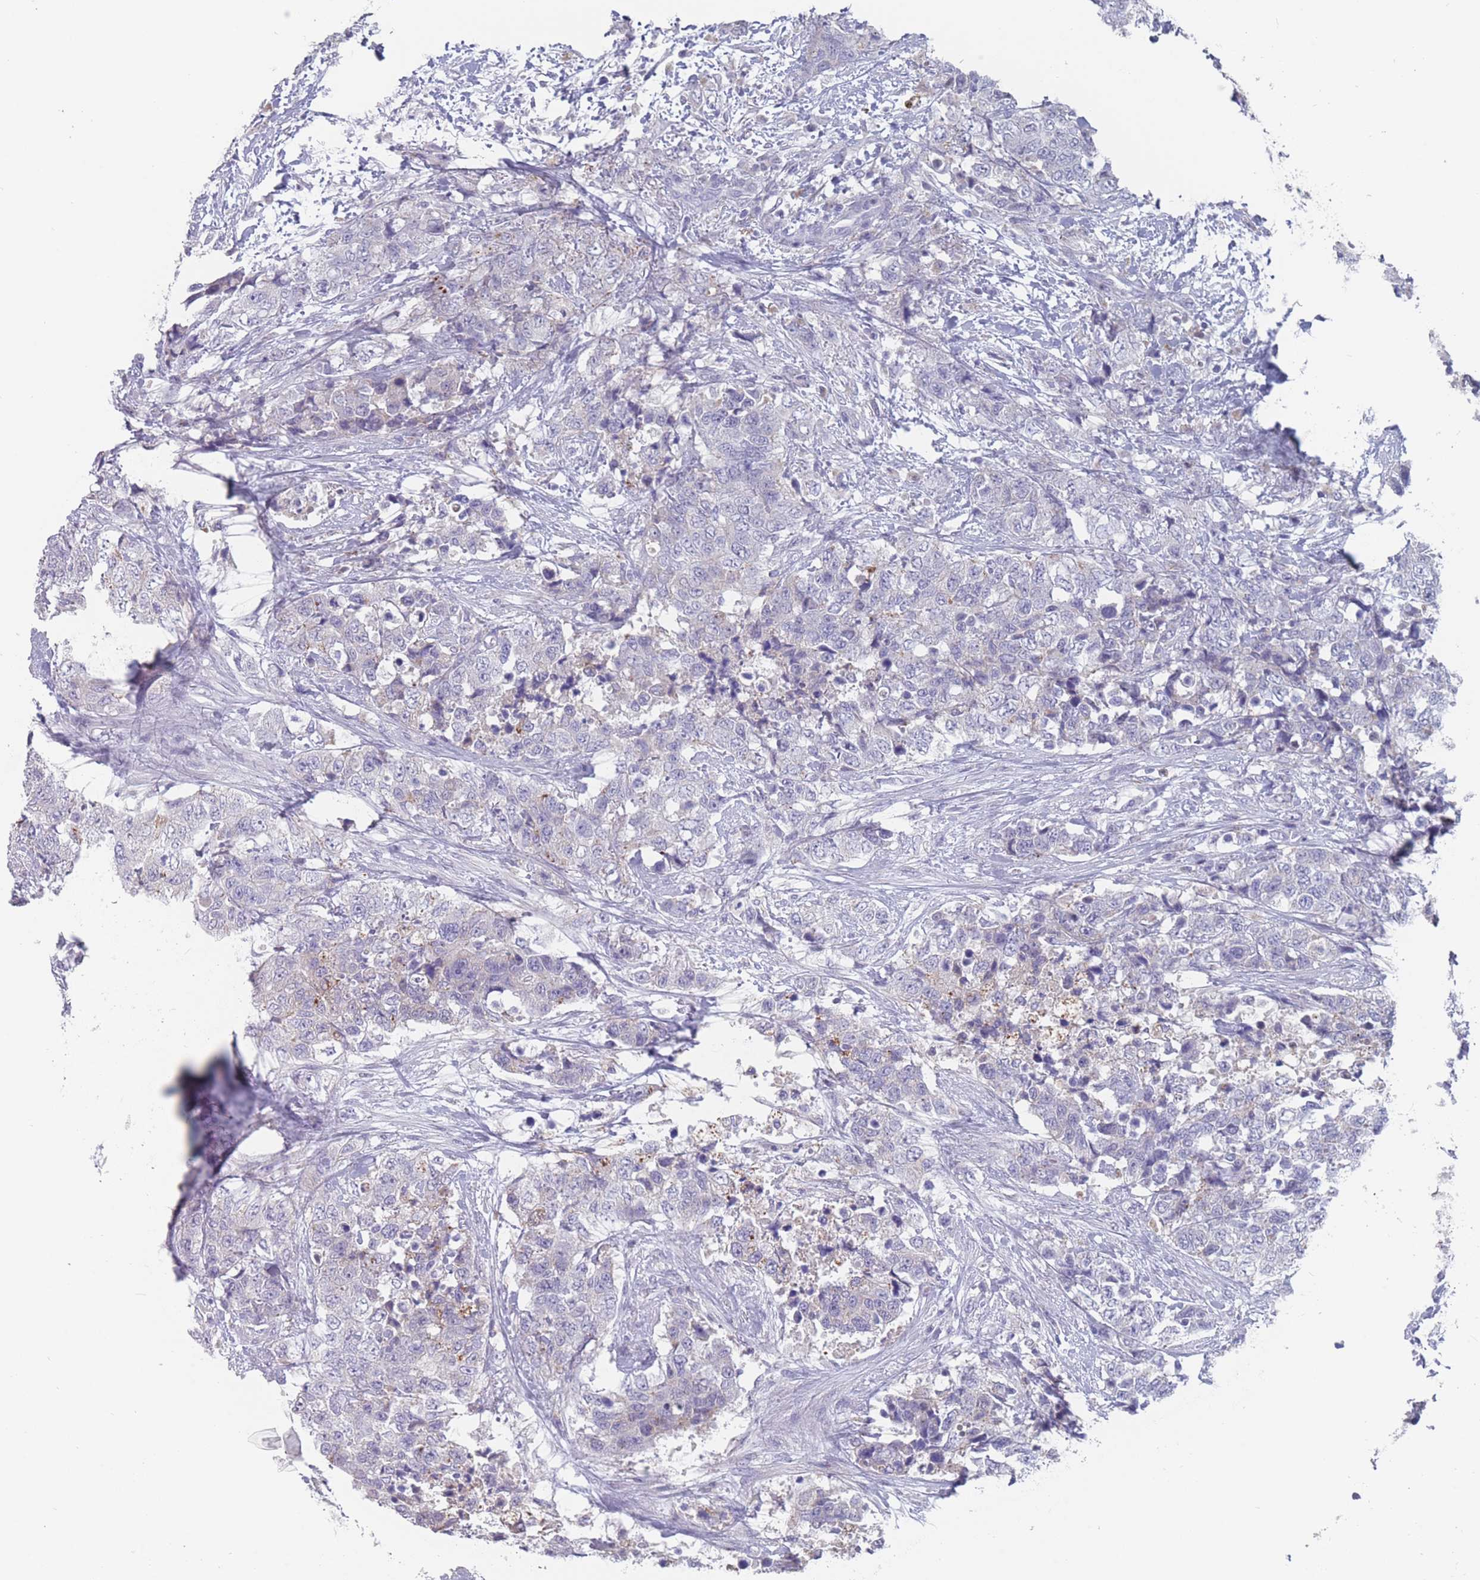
{"staining": {"intensity": "negative", "quantity": "none", "location": "none"}, "tissue": "urothelial cancer", "cell_type": "Tumor cells", "image_type": "cancer", "snomed": [{"axis": "morphology", "description": "Urothelial carcinoma, High grade"}, {"axis": "topography", "description": "Urinary bladder"}], "caption": "Immunohistochemical staining of high-grade urothelial carcinoma displays no significant positivity in tumor cells.", "gene": "CYP51A1", "patient": {"sex": "female", "age": 78}}